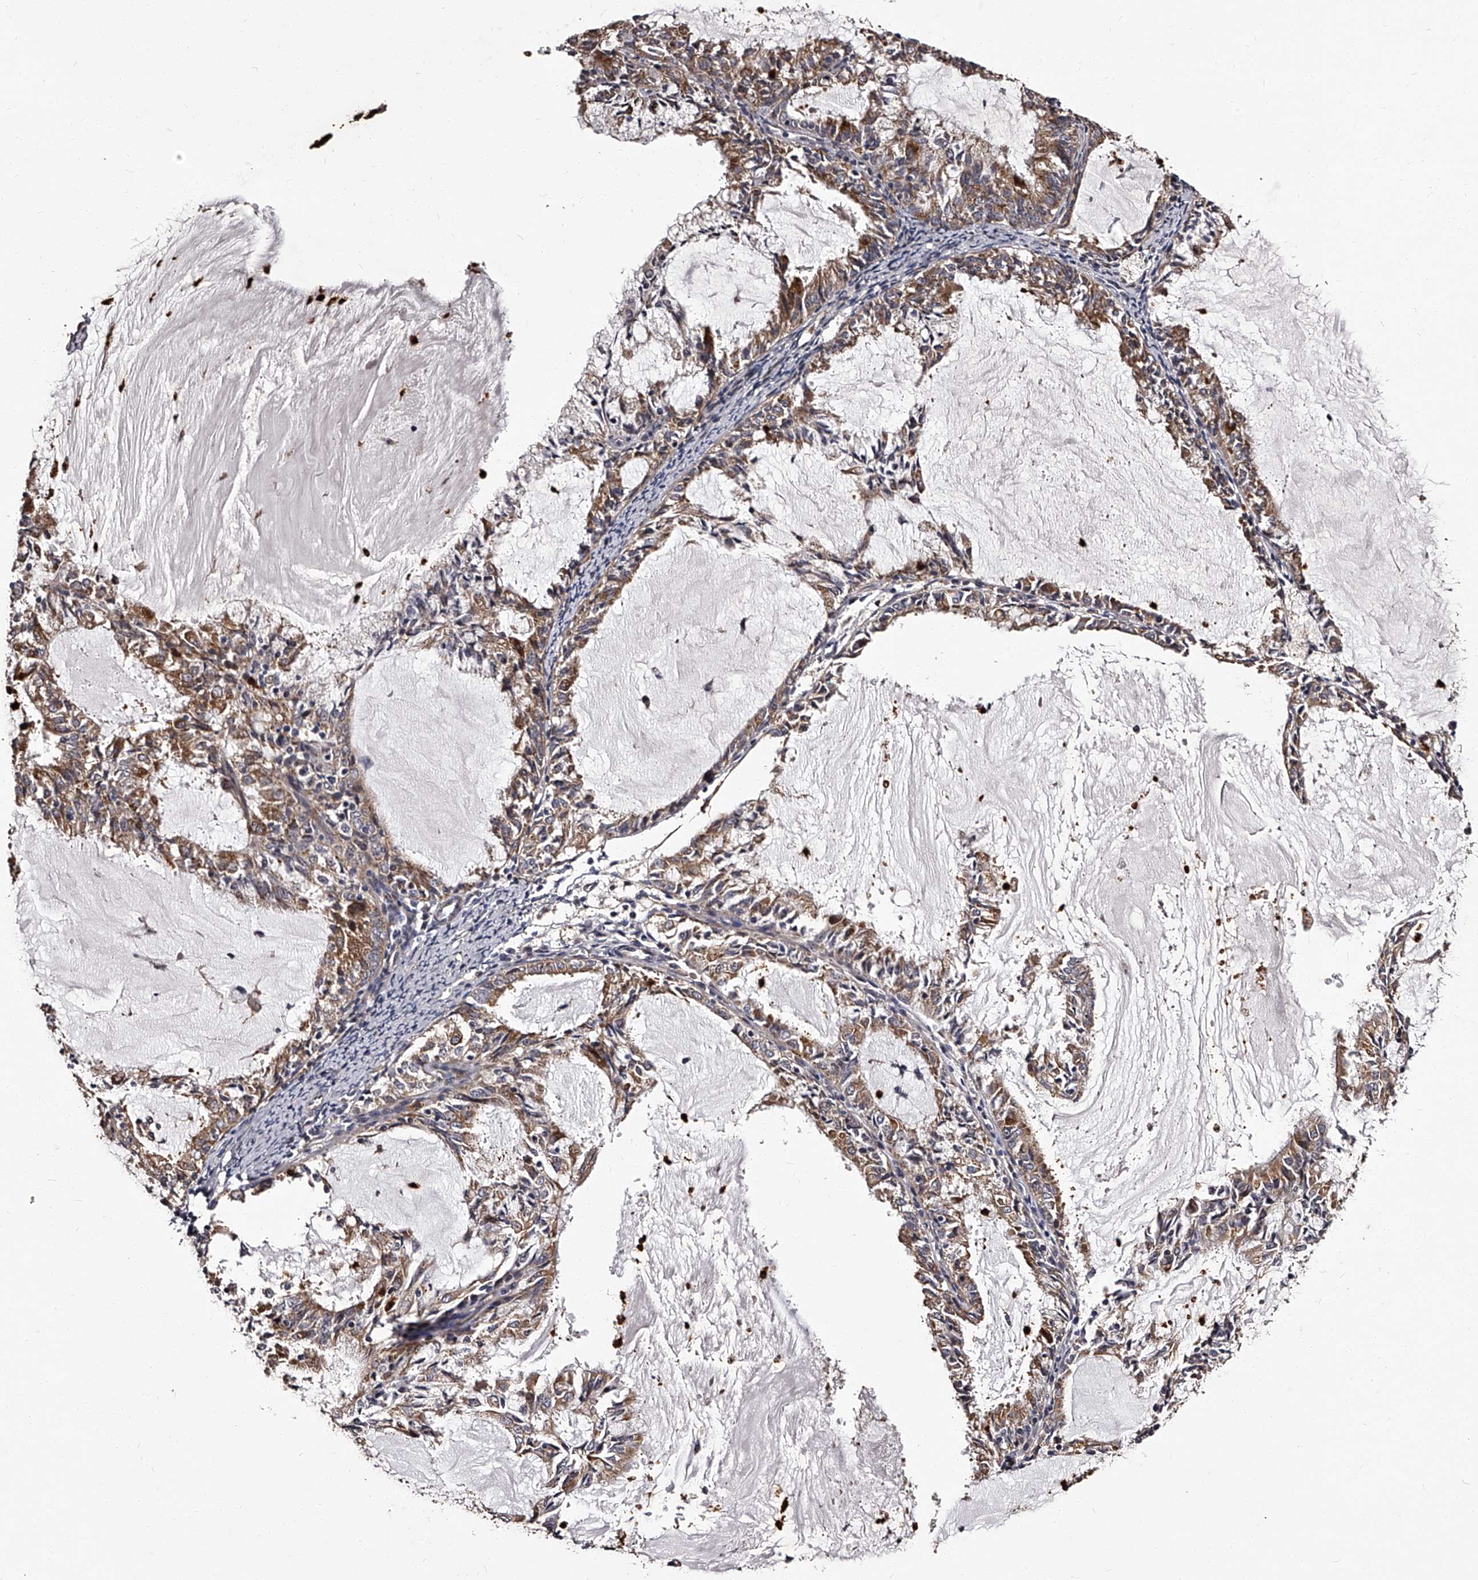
{"staining": {"intensity": "moderate", "quantity": "25%-75%", "location": "cytoplasmic/membranous"}, "tissue": "endometrial cancer", "cell_type": "Tumor cells", "image_type": "cancer", "snomed": [{"axis": "morphology", "description": "Adenocarcinoma, NOS"}, {"axis": "topography", "description": "Endometrium"}], "caption": "Immunohistochemistry (DAB (3,3'-diaminobenzidine)) staining of adenocarcinoma (endometrial) reveals moderate cytoplasmic/membranous protein positivity in approximately 25%-75% of tumor cells. The staining was performed using DAB (3,3'-diaminobenzidine), with brown indicating positive protein expression. Nuclei are stained blue with hematoxylin.", "gene": "RSC1A1", "patient": {"sex": "female", "age": 57}}